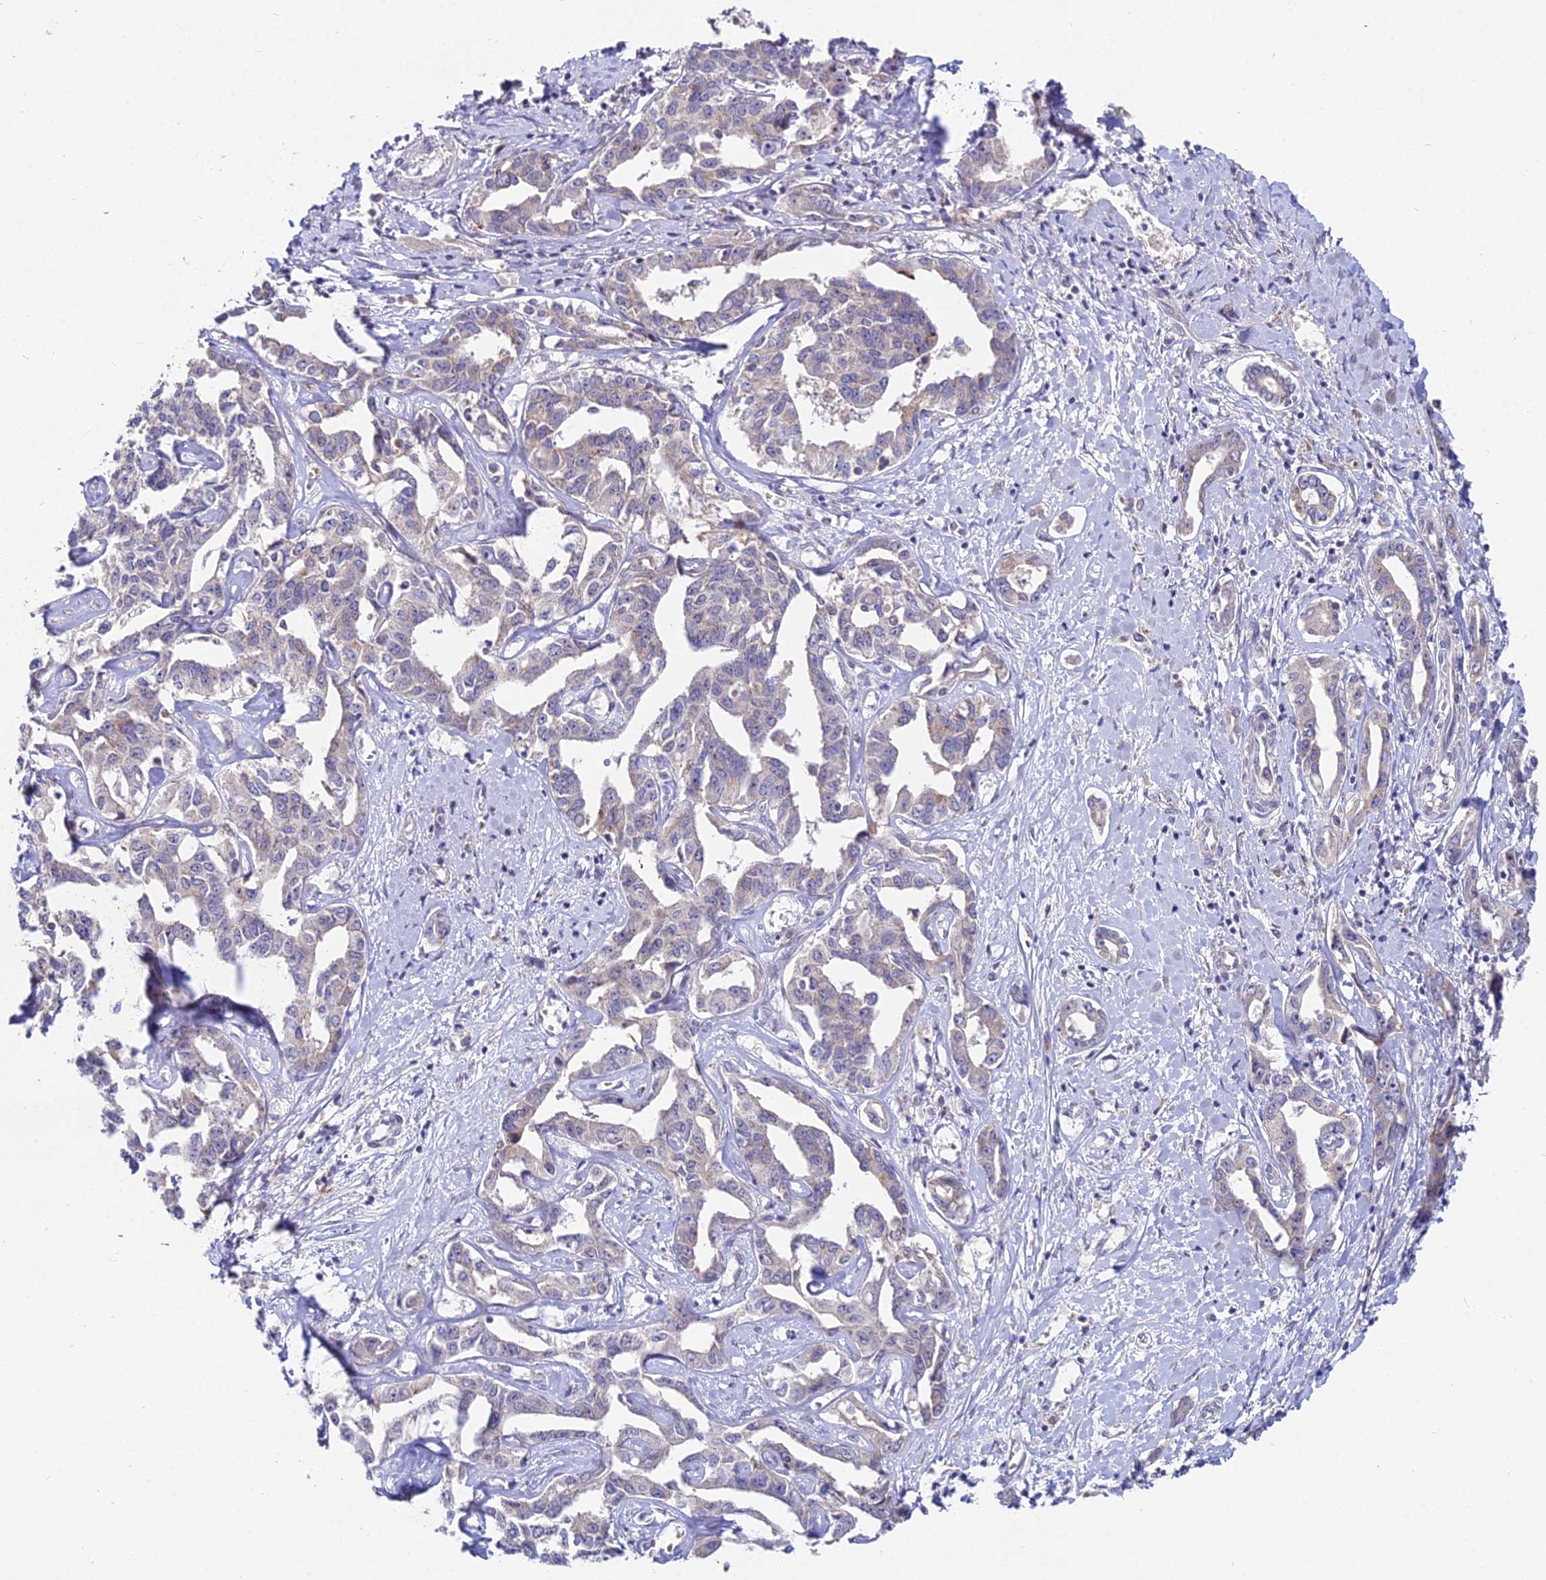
{"staining": {"intensity": "weak", "quantity": "<25%", "location": "cytoplasmic/membranous"}, "tissue": "liver cancer", "cell_type": "Tumor cells", "image_type": "cancer", "snomed": [{"axis": "morphology", "description": "Cholangiocarcinoma"}, {"axis": "topography", "description": "Liver"}], "caption": "Immunohistochemistry (IHC) histopathology image of liver cancer stained for a protein (brown), which shows no staining in tumor cells.", "gene": "WDR43", "patient": {"sex": "male", "age": 59}}